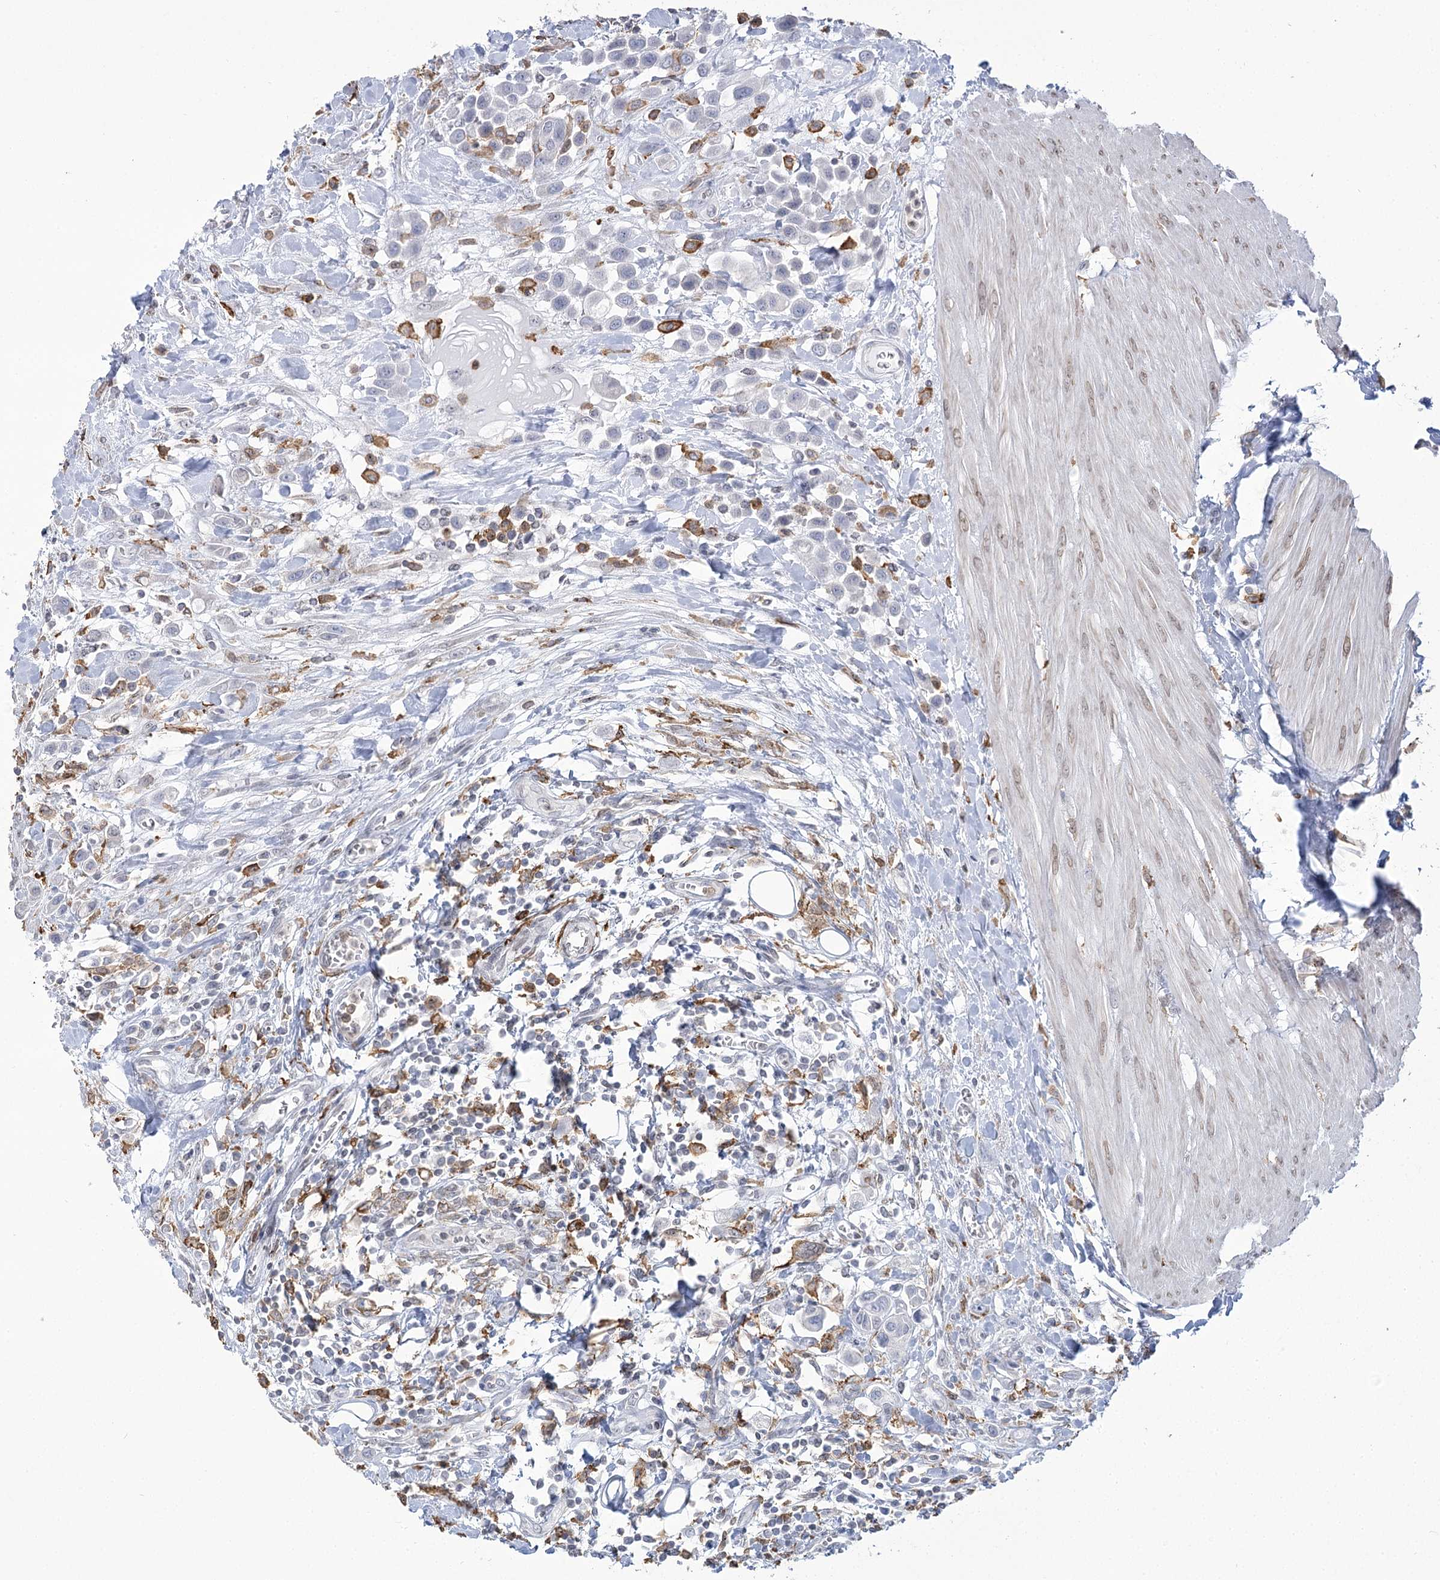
{"staining": {"intensity": "negative", "quantity": "none", "location": "none"}, "tissue": "urothelial cancer", "cell_type": "Tumor cells", "image_type": "cancer", "snomed": [{"axis": "morphology", "description": "Urothelial carcinoma, High grade"}, {"axis": "topography", "description": "Urinary bladder"}], "caption": "A high-resolution image shows immunohistochemistry staining of high-grade urothelial carcinoma, which shows no significant staining in tumor cells.", "gene": "C11orf1", "patient": {"sex": "male", "age": 50}}